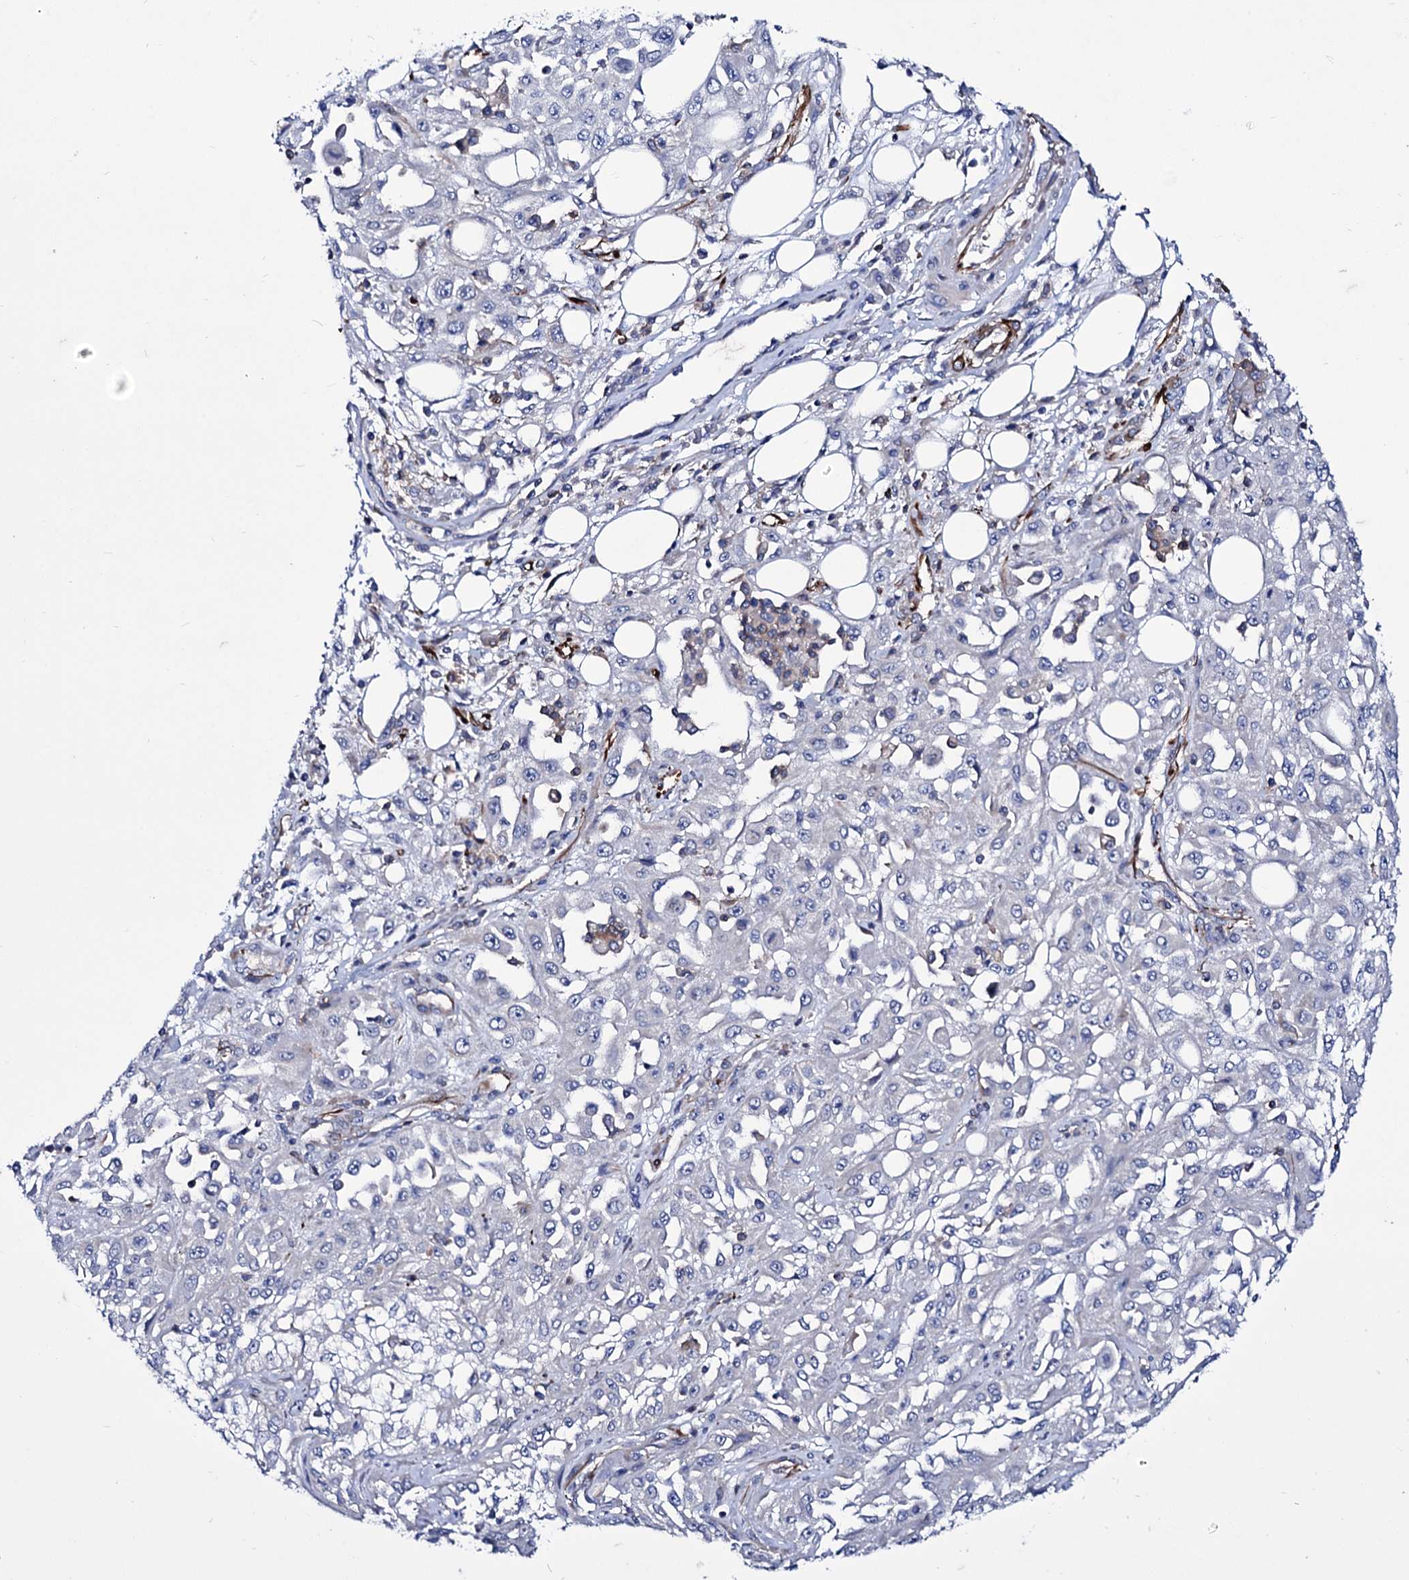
{"staining": {"intensity": "negative", "quantity": "none", "location": "none"}, "tissue": "skin cancer", "cell_type": "Tumor cells", "image_type": "cancer", "snomed": [{"axis": "morphology", "description": "Squamous cell carcinoma, NOS"}, {"axis": "morphology", "description": "Squamous cell carcinoma, metastatic, NOS"}, {"axis": "topography", "description": "Skin"}, {"axis": "topography", "description": "Lymph node"}], "caption": "IHC photomicrograph of skin metastatic squamous cell carcinoma stained for a protein (brown), which exhibits no positivity in tumor cells.", "gene": "AXL", "patient": {"sex": "male", "age": 75}}